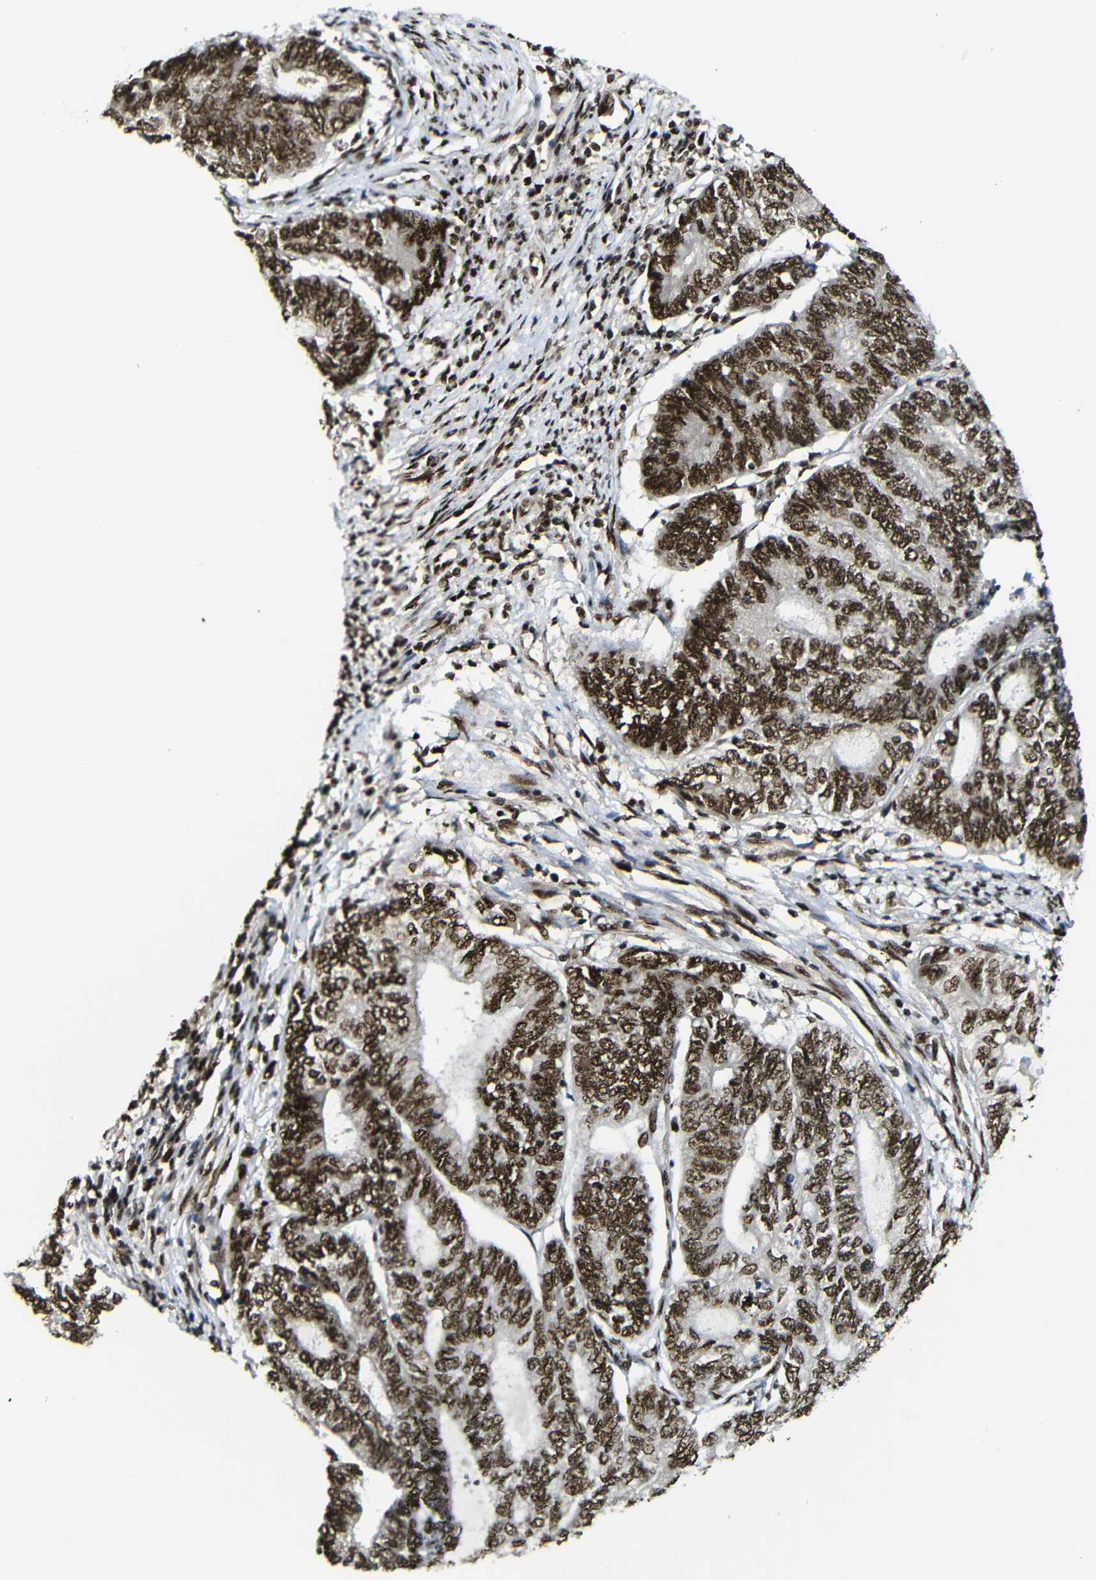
{"staining": {"intensity": "strong", "quantity": ">75%", "location": "cytoplasmic/membranous,nuclear"}, "tissue": "endometrial cancer", "cell_type": "Tumor cells", "image_type": "cancer", "snomed": [{"axis": "morphology", "description": "Adenocarcinoma, NOS"}, {"axis": "topography", "description": "Uterus"}, {"axis": "topography", "description": "Endometrium"}], "caption": "This histopathology image displays immunohistochemistry staining of human endometrial adenocarcinoma, with high strong cytoplasmic/membranous and nuclear staining in about >75% of tumor cells.", "gene": "TCF7L2", "patient": {"sex": "female", "age": 70}}